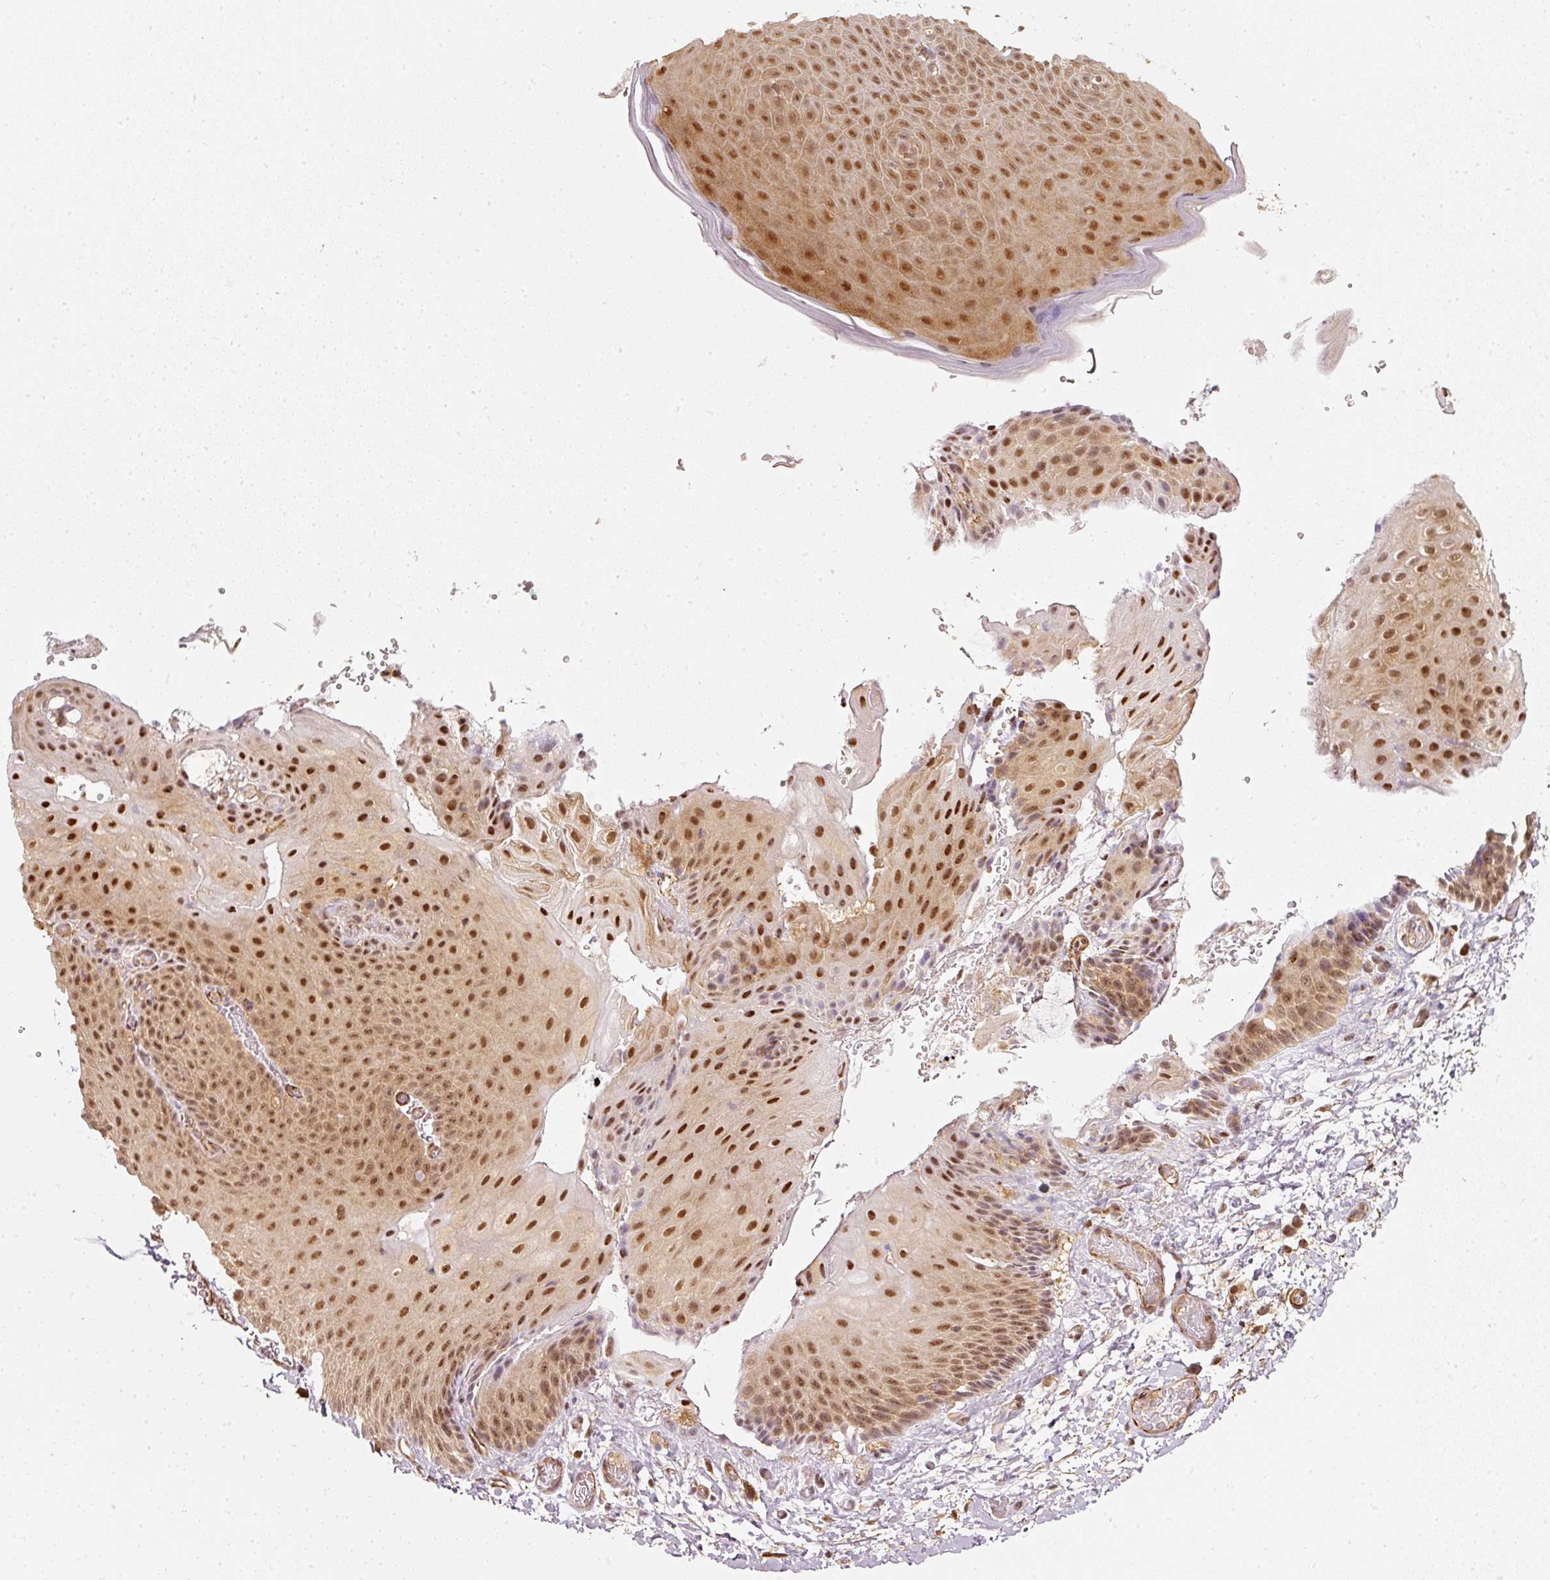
{"staining": {"intensity": "moderate", "quantity": ">75%", "location": "nuclear"}, "tissue": "skin", "cell_type": "Epidermal cells", "image_type": "normal", "snomed": [{"axis": "morphology", "description": "Normal tissue, NOS"}, {"axis": "morphology", "description": "Hemorrhoids"}, {"axis": "morphology", "description": "Inflammation, NOS"}, {"axis": "topography", "description": "Anal"}], "caption": "High-magnification brightfield microscopy of unremarkable skin stained with DAB (3,3'-diaminobenzidine) (brown) and counterstained with hematoxylin (blue). epidermal cells exhibit moderate nuclear staining is appreciated in approximately>75% of cells. (IHC, brightfield microscopy, high magnification).", "gene": "PSMD1", "patient": {"sex": "male", "age": 60}}